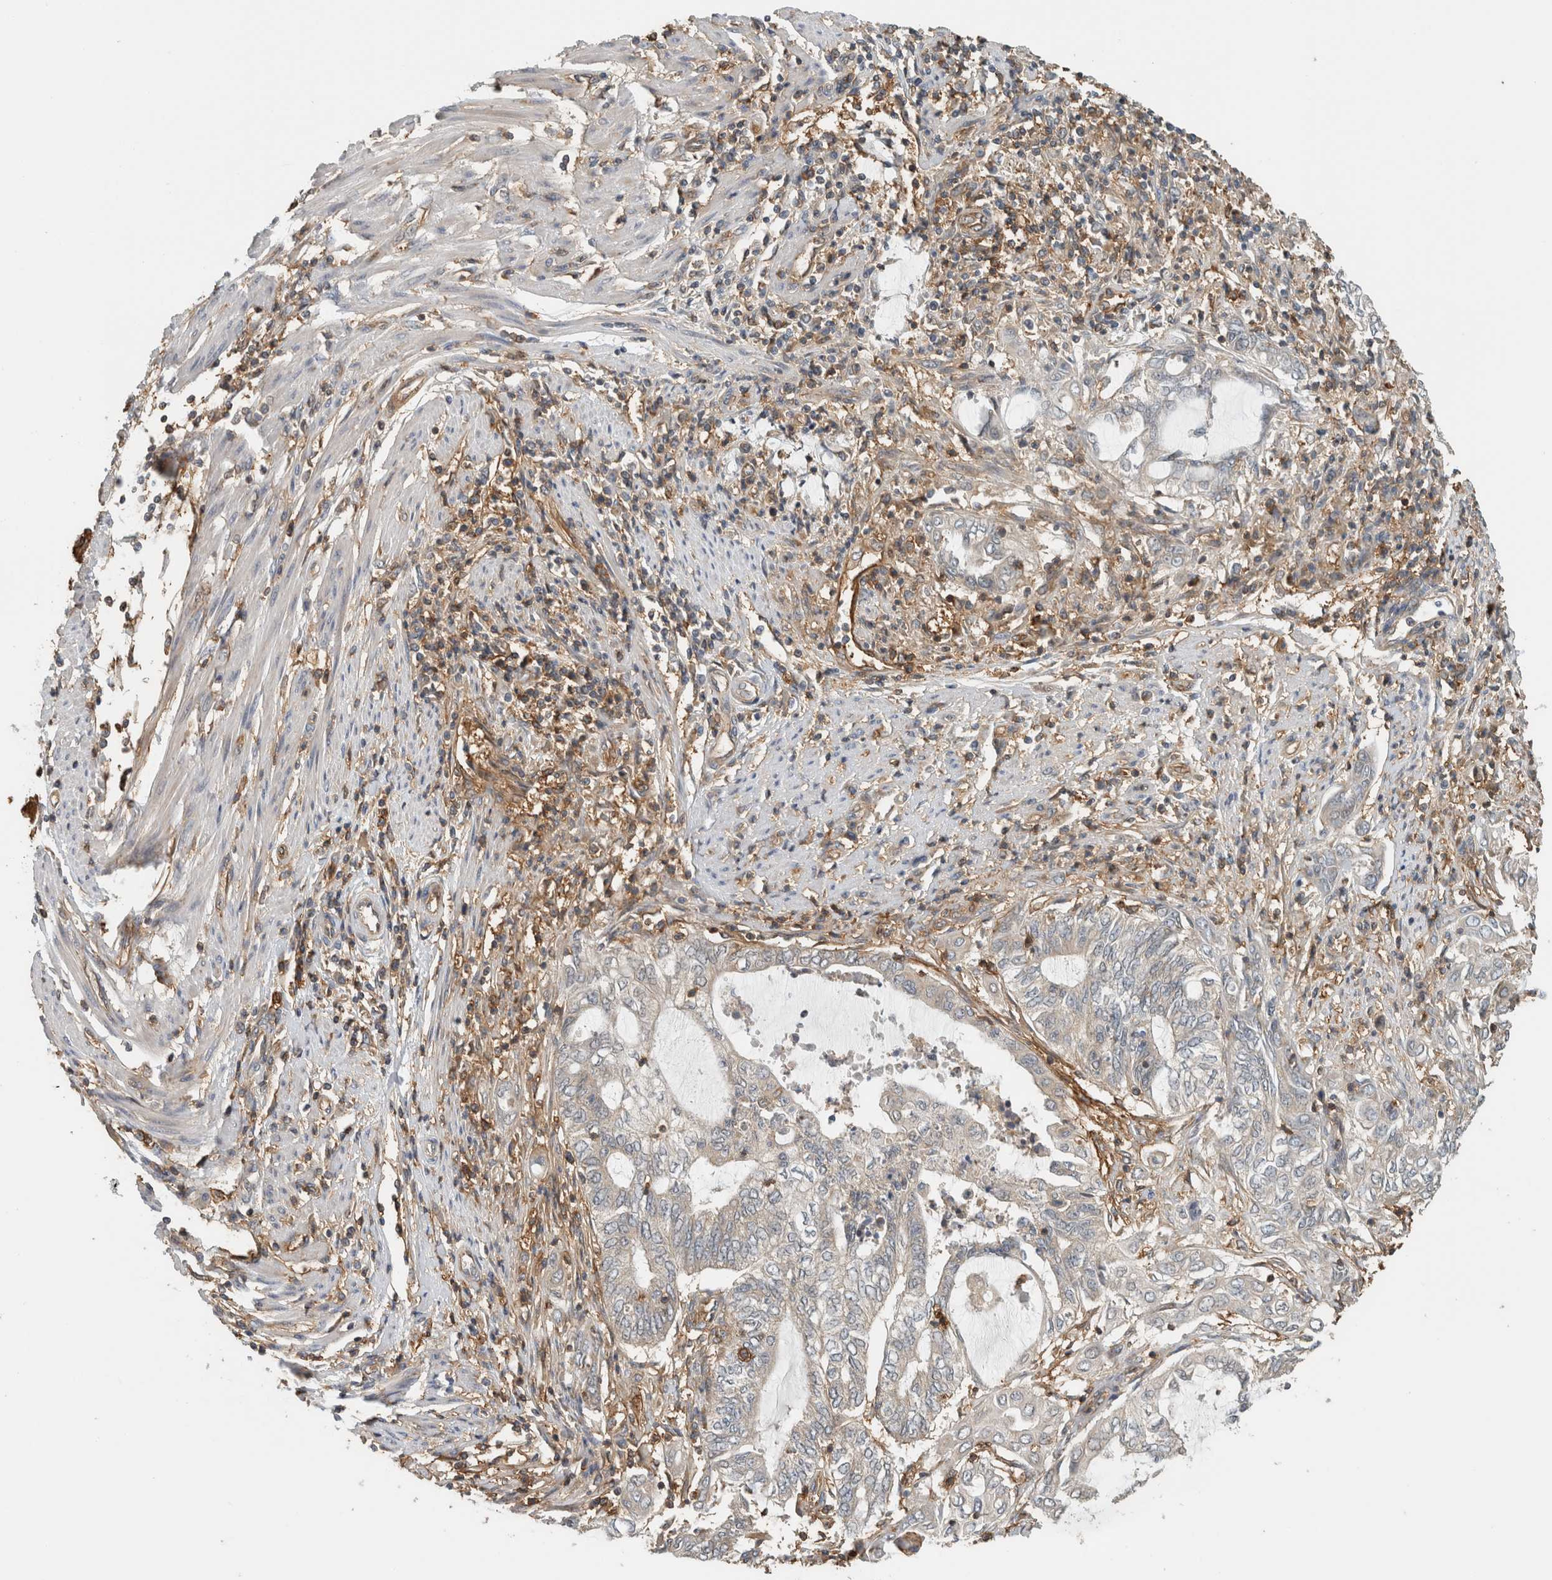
{"staining": {"intensity": "negative", "quantity": "none", "location": "none"}, "tissue": "endometrial cancer", "cell_type": "Tumor cells", "image_type": "cancer", "snomed": [{"axis": "morphology", "description": "Adenocarcinoma, NOS"}, {"axis": "topography", "description": "Uterus"}, {"axis": "topography", "description": "Endometrium"}], "caption": "The photomicrograph reveals no staining of tumor cells in adenocarcinoma (endometrial).", "gene": "PFDN4", "patient": {"sex": "female", "age": 70}}